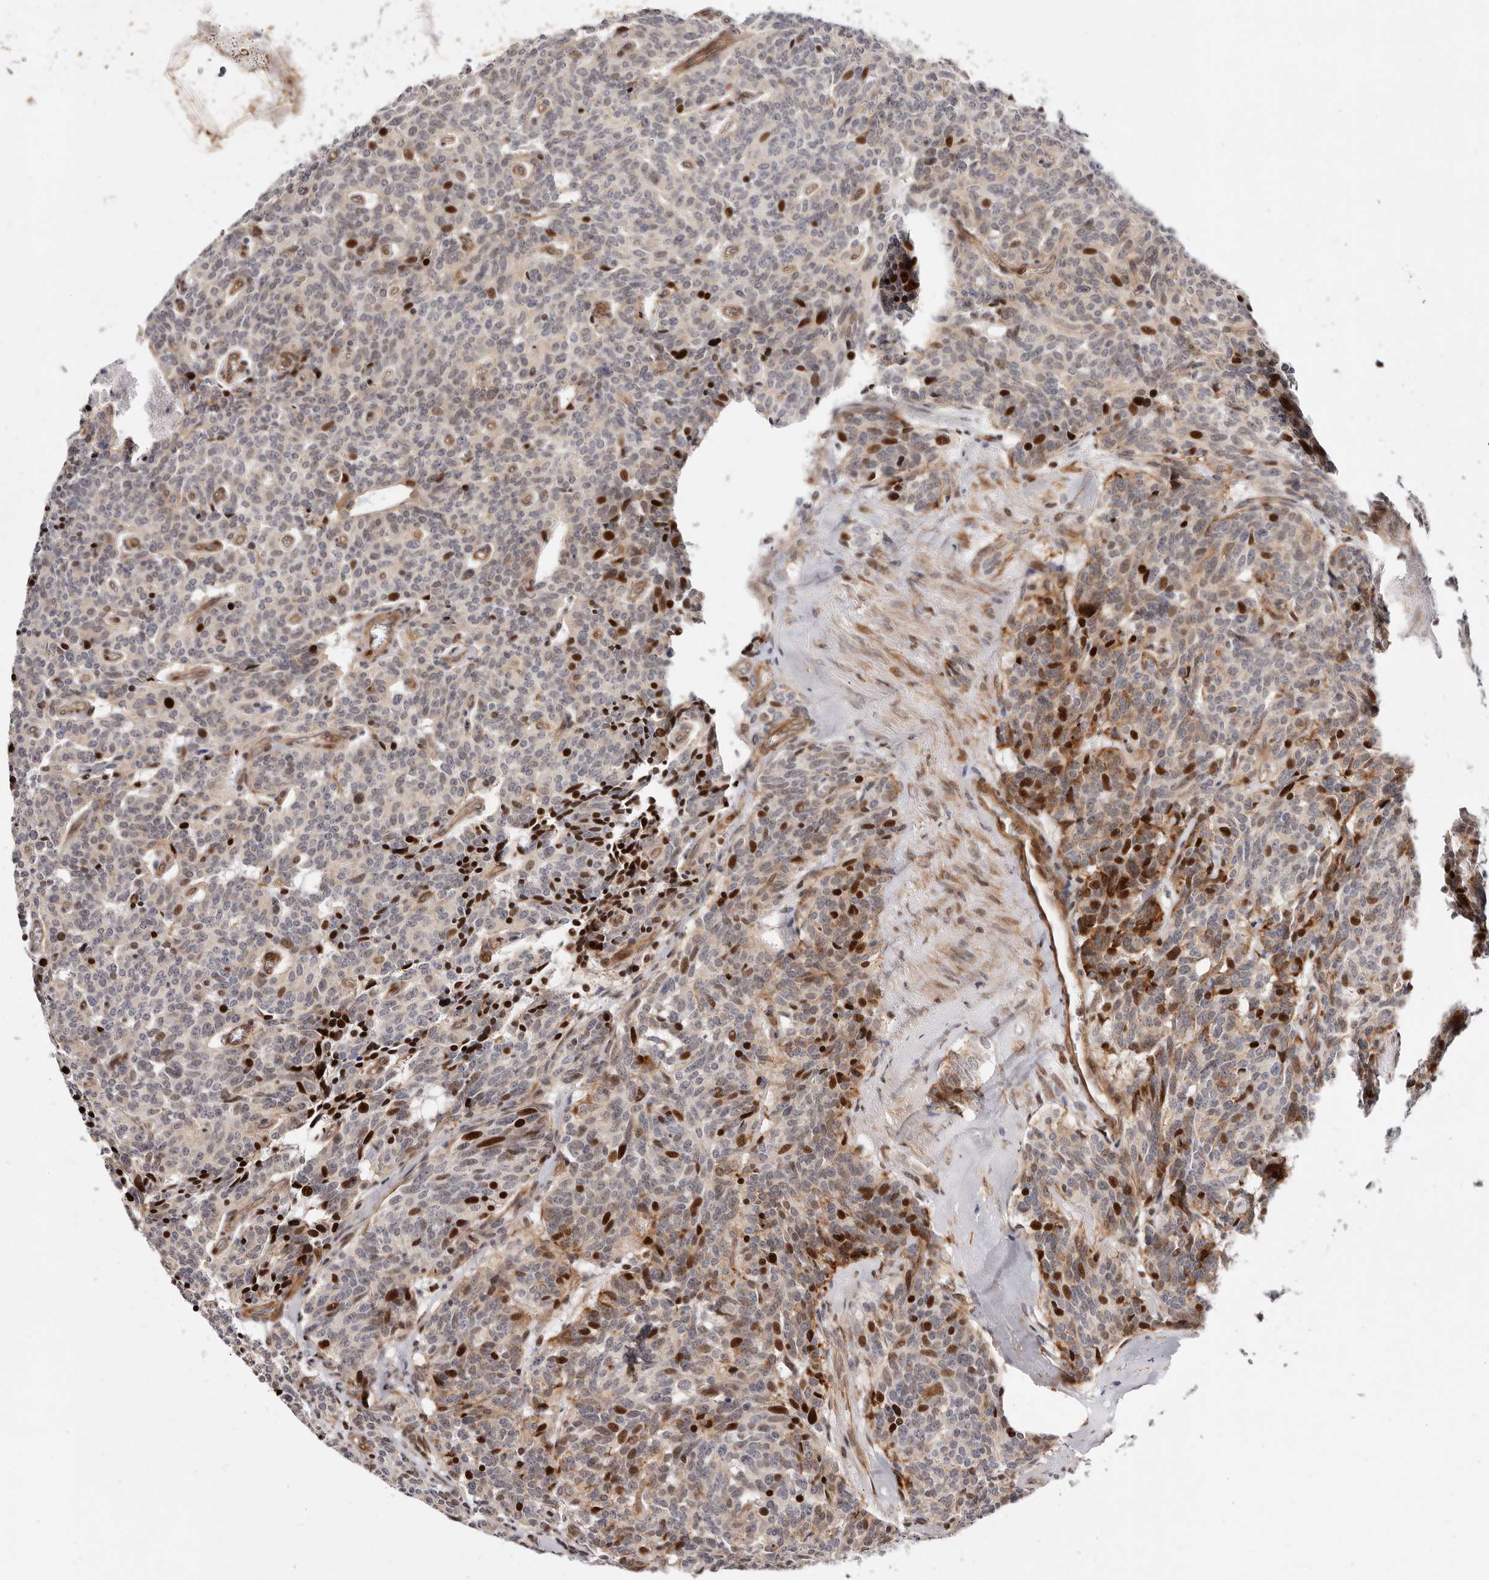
{"staining": {"intensity": "strong", "quantity": "25%-75%", "location": "cytoplasmic/membranous,nuclear"}, "tissue": "carcinoid", "cell_type": "Tumor cells", "image_type": "cancer", "snomed": [{"axis": "morphology", "description": "Carcinoid, malignant, NOS"}, {"axis": "topography", "description": "Lung"}], "caption": "Protein staining of malignant carcinoid tissue demonstrates strong cytoplasmic/membranous and nuclear expression in approximately 25%-75% of tumor cells. The staining was performed using DAB (3,3'-diaminobenzidine), with brown indicating positive protein expression. Nuclei are stained blue with hematoxylin.", "gene": "EPHX3", "patient": {"sex": "female", "age": 46}}